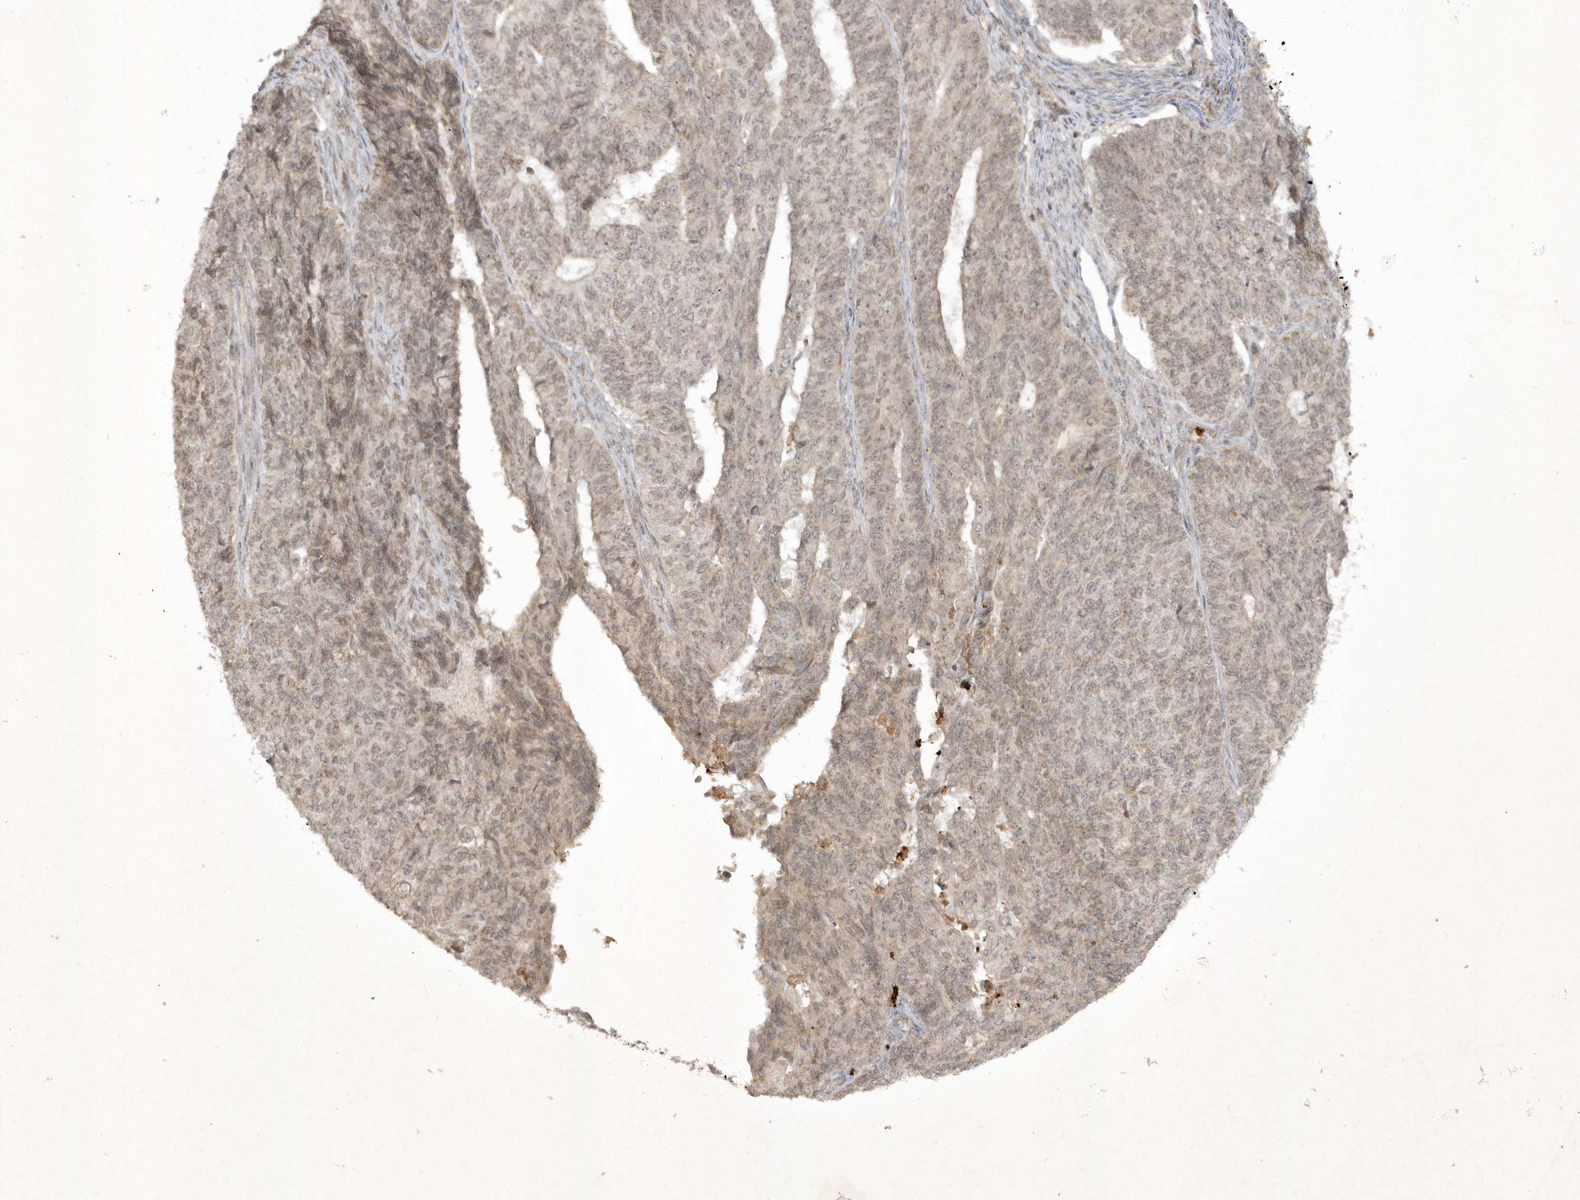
{"staining": {"intensity": "weak", "quantity": ">75%", "location": "cytoplasmic/membranous"}, "tissue": "endometrial cancer", "cell_type": "Tumor cells", "image_type": "cancer", "snomed": [{"axis": "morphology", "description": "Adenocarcinoma, NOS"}, {"axis": "topography", "description": "Endometrium"}], "caption": "IHC of endometrial cancer (adenocarcinoma) exhibits low levels of weak cytoplasmic/membranous expression in approximately >75% of tumor cells.", "gene": "ZNF213", "patient": {"sex": "female", "age": 32}}